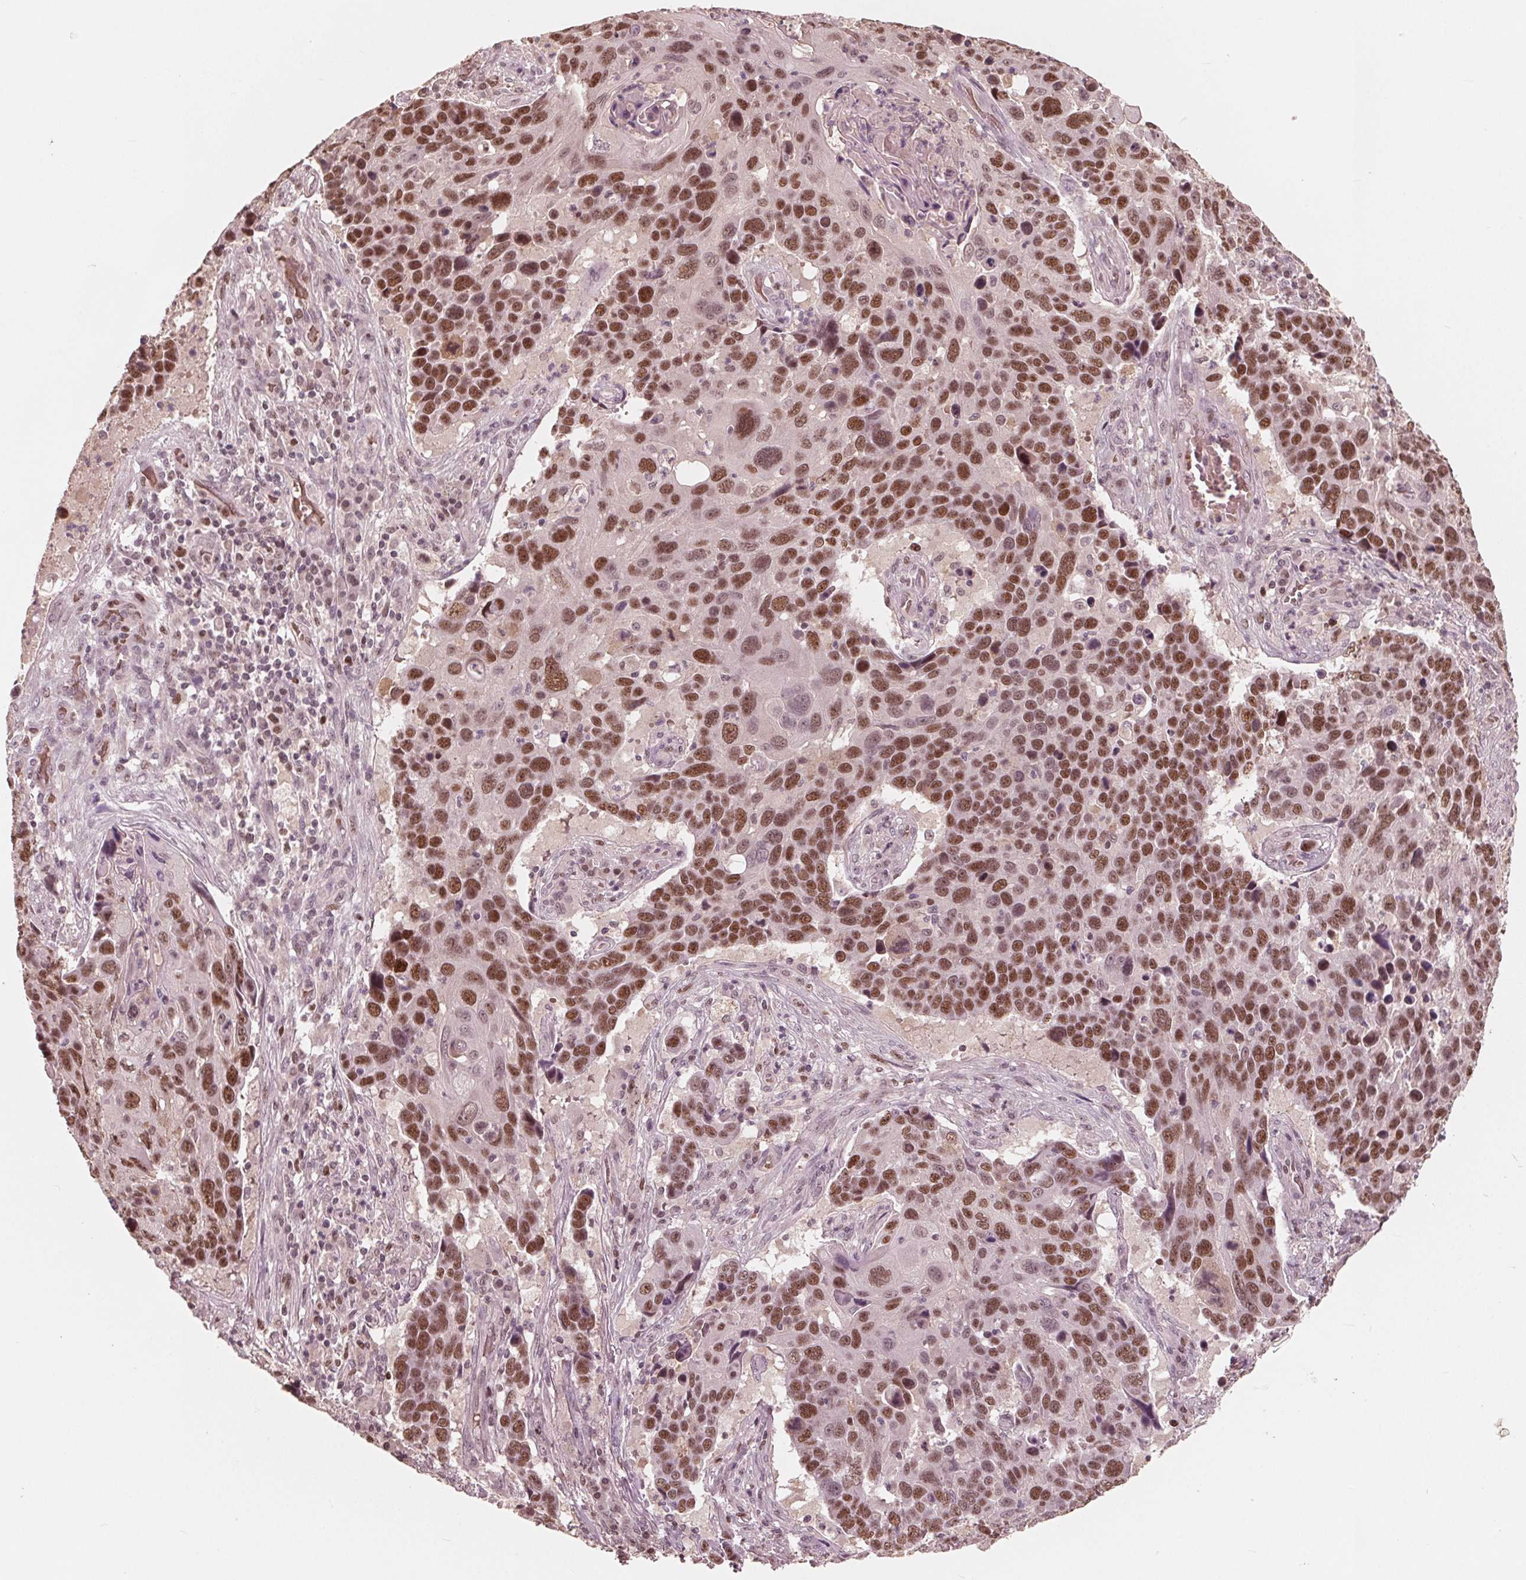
{"staining": {"intensity": "moderate", "quantity": ">75%", "location": "nuclear"}, "tissue": "lung cancer", "cell_type": "Tumor cells", "image_type": "cancer", "snomed": [{"axis": "morphology", "description": "Squamous cell carcinoma, NOS"}, {"axis": "topography", "description": "Lung"}], "caption": "Immunohistochemical staining of lung cancer (squamous cell carcinoma) exhibits medium levels of moderate nuclear protein staining in about >75% of tumor cells.", "gene": "HIRIP3", "patient": {"sex": "male", "age": 68}}